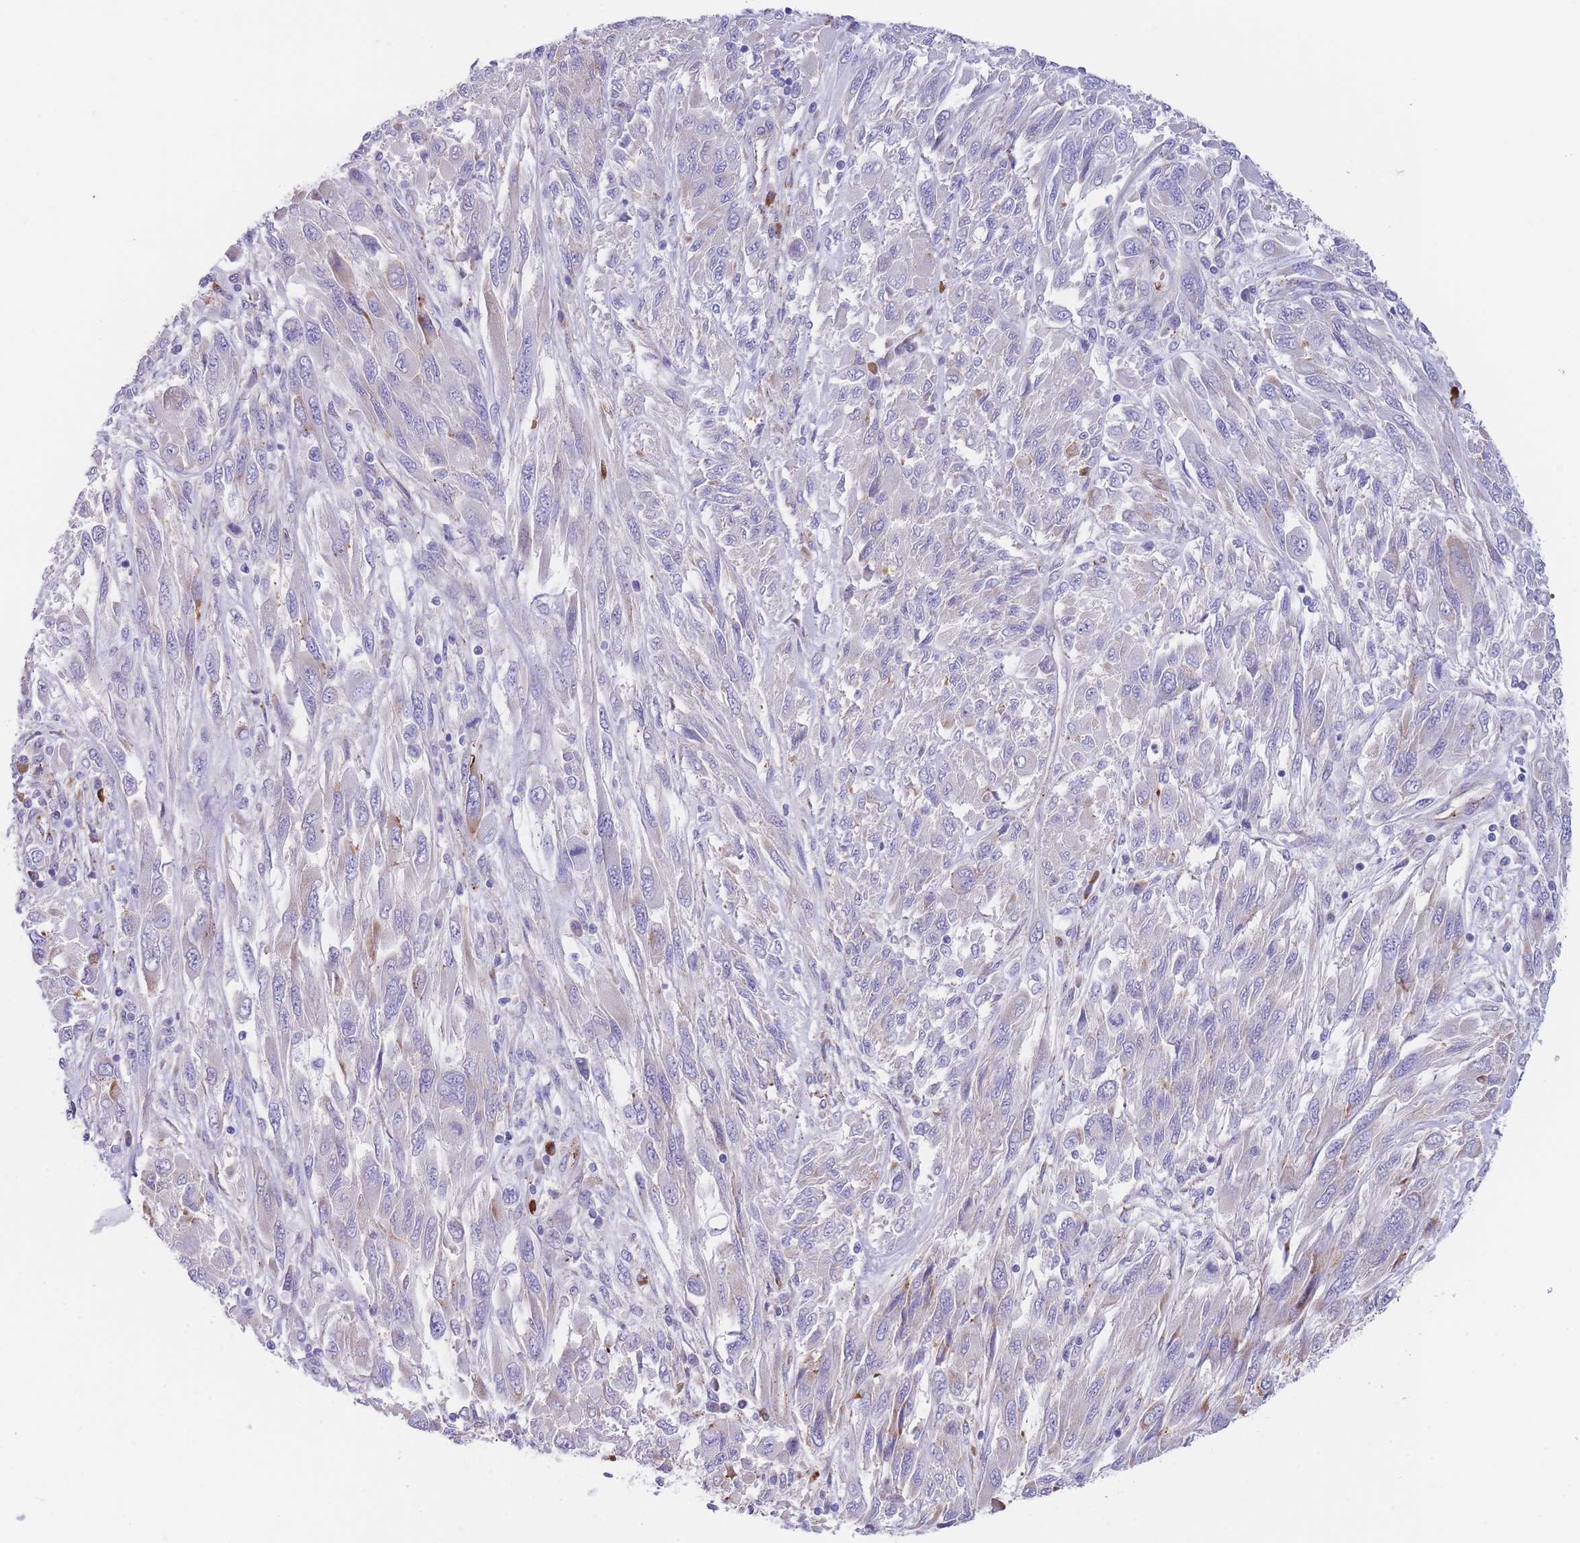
{"staining": {"intensity": "negative", "quantity": "none", "location": "none"}, "tissue": "melanoma", "cell_type": "Tumor cells", "image_type": "cancer", "snomed": [{"axis": "morphology", "description": "Malignant melanoma, NOS"}, {"axis": "topography", "description": "Skin"}], "caption": "Malignant melanoma was stained to show a protein in brown. There is no significant expression in tumor cells.", "gene": "DET1", "patient": {"sex": "female", "age": 91}}